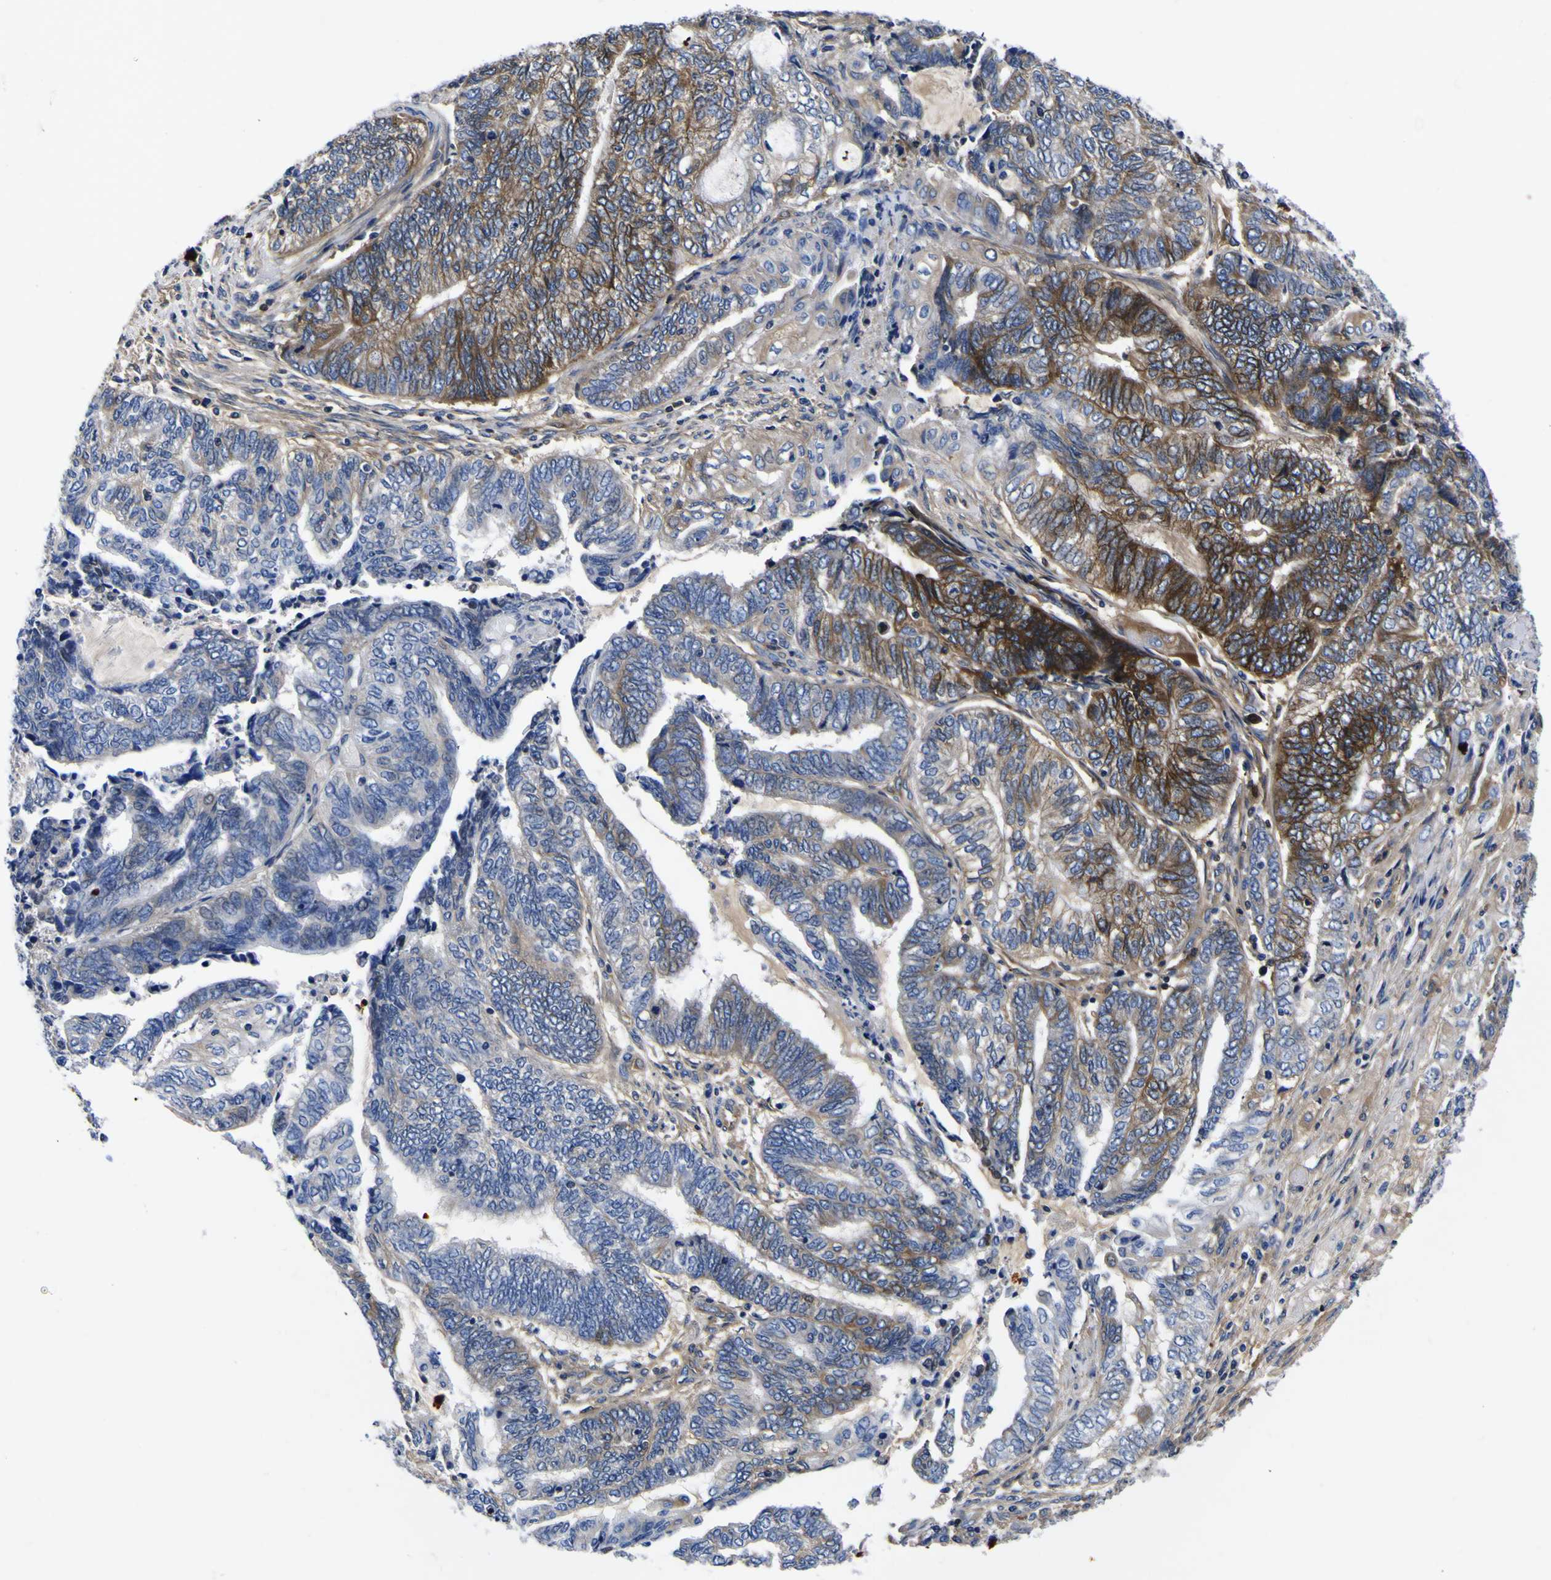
{"staining": {"intensity": "moderate", "quantity": "<25%", "location": "cytoplasmic/membranous"}, "tissue": "endometrial cancer", "cell_type": "Tumor cells", "image_type": "cancer", "snomed": [{"axis": "morphology", "description": "Adenocarcinoma, NOS"}, {"axis": "topography", "description": "Uterus"}, {"axis": "topography", "description": "Endometrium"}], "caption": "Tumor cells show moderate cytoplasmic/membranous staining in about <25% of cells in endometrial cancer (adenocarcinoma).", "gene": "VASN", "patient": {"sex": "female", "age": 70}}